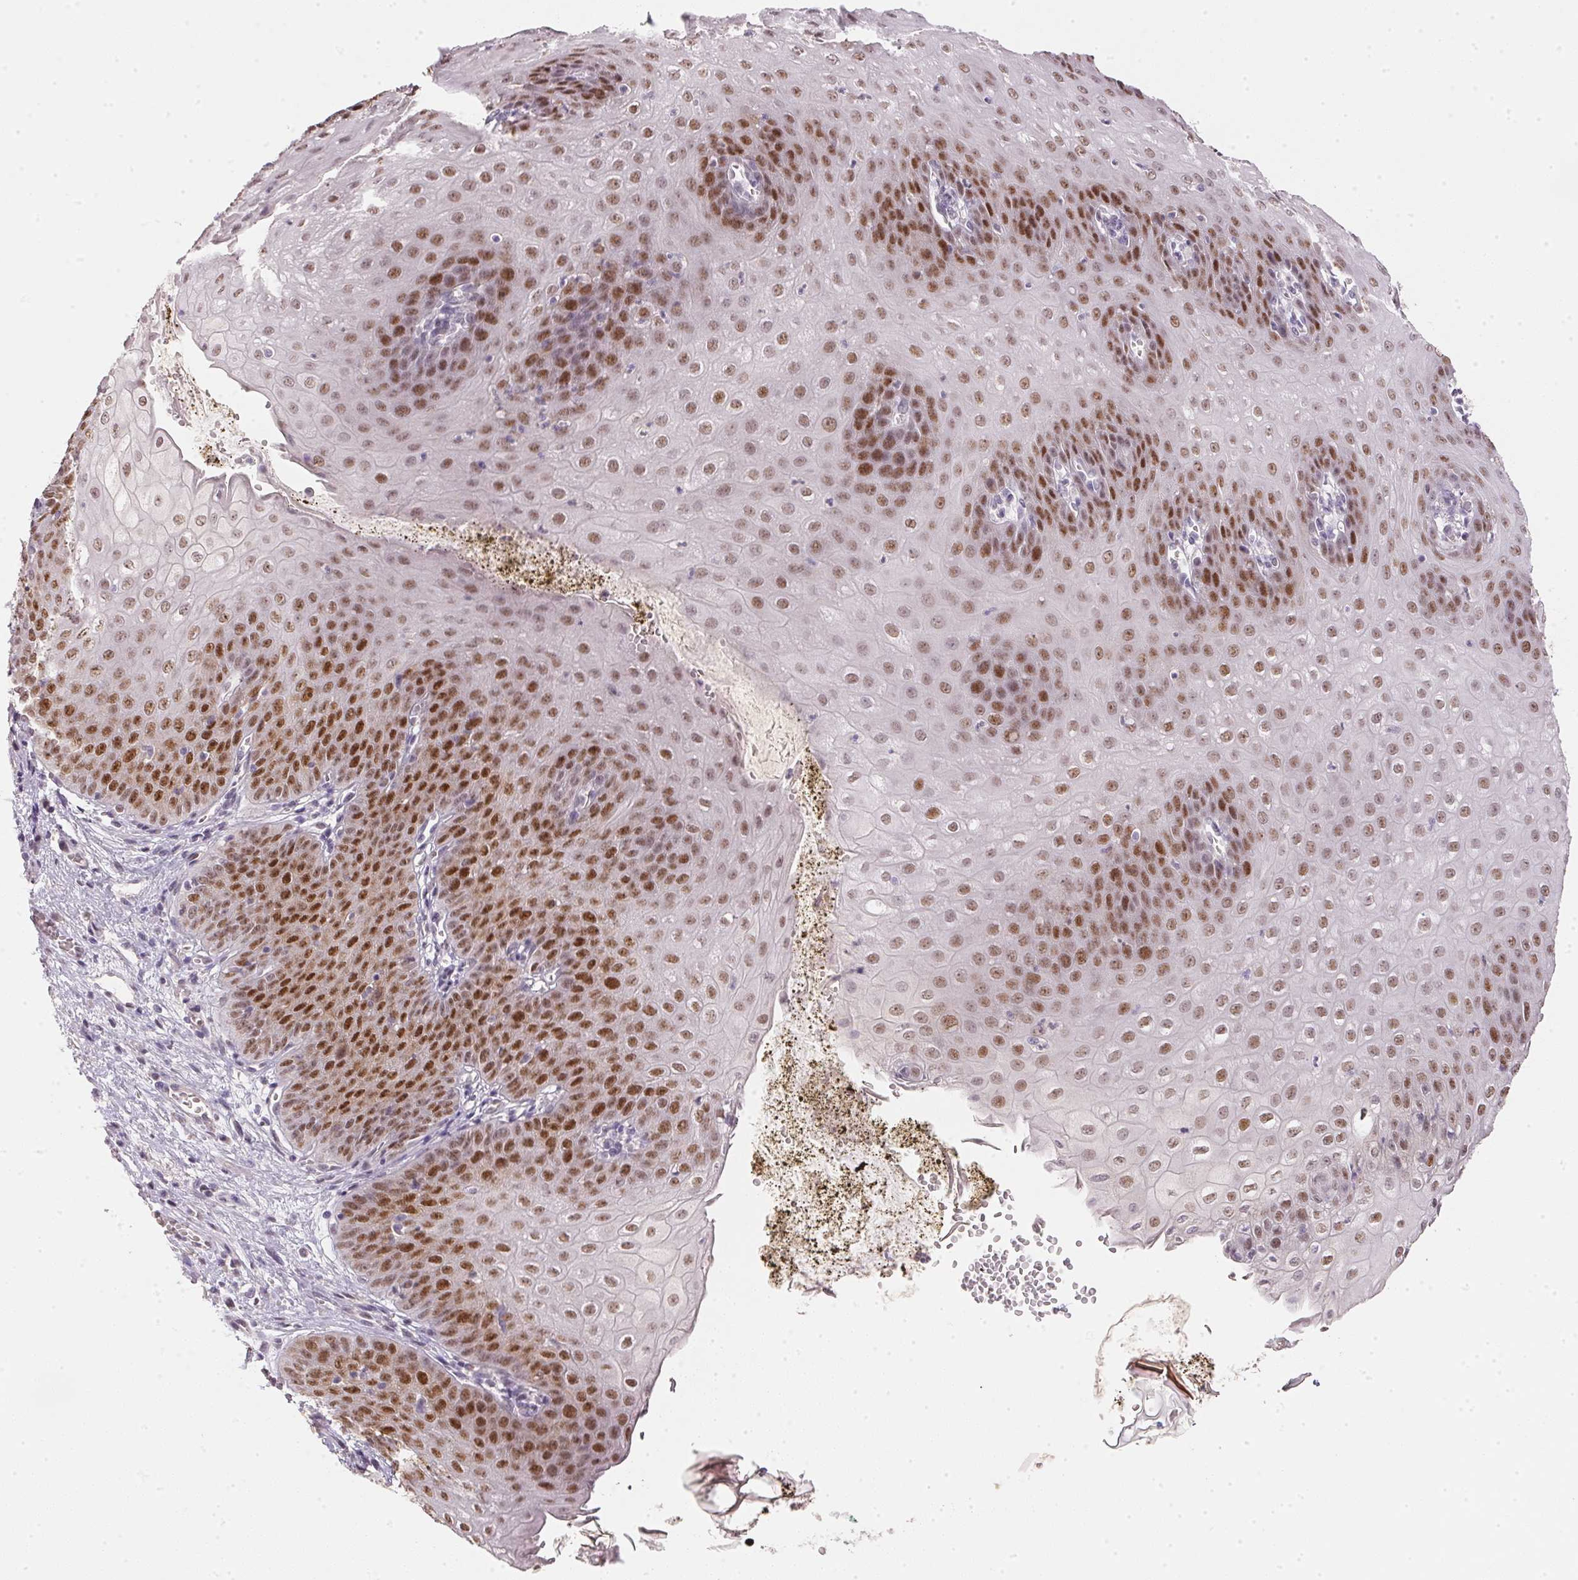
{"staining": {"intensity": "moderate", "quantity": ">75%", "location": "nuclear"}, "tissue": "esophagus", "cell_type": "Squamous epithelial cells", "image_type": "normal", "snomed": [{"axis": "morphology", "description": "Normal tissue, NOS"}, {"axis": "topography", "description": "Esophagus"}], "caption": "Immunohistochemical staining of normal human esophagus reveals medium levels of moderate nuclear positivity in about >75% of squamous epithelial cells.", "gene": "POLR3G", "patient": {"sex": "male", "age": 71}}